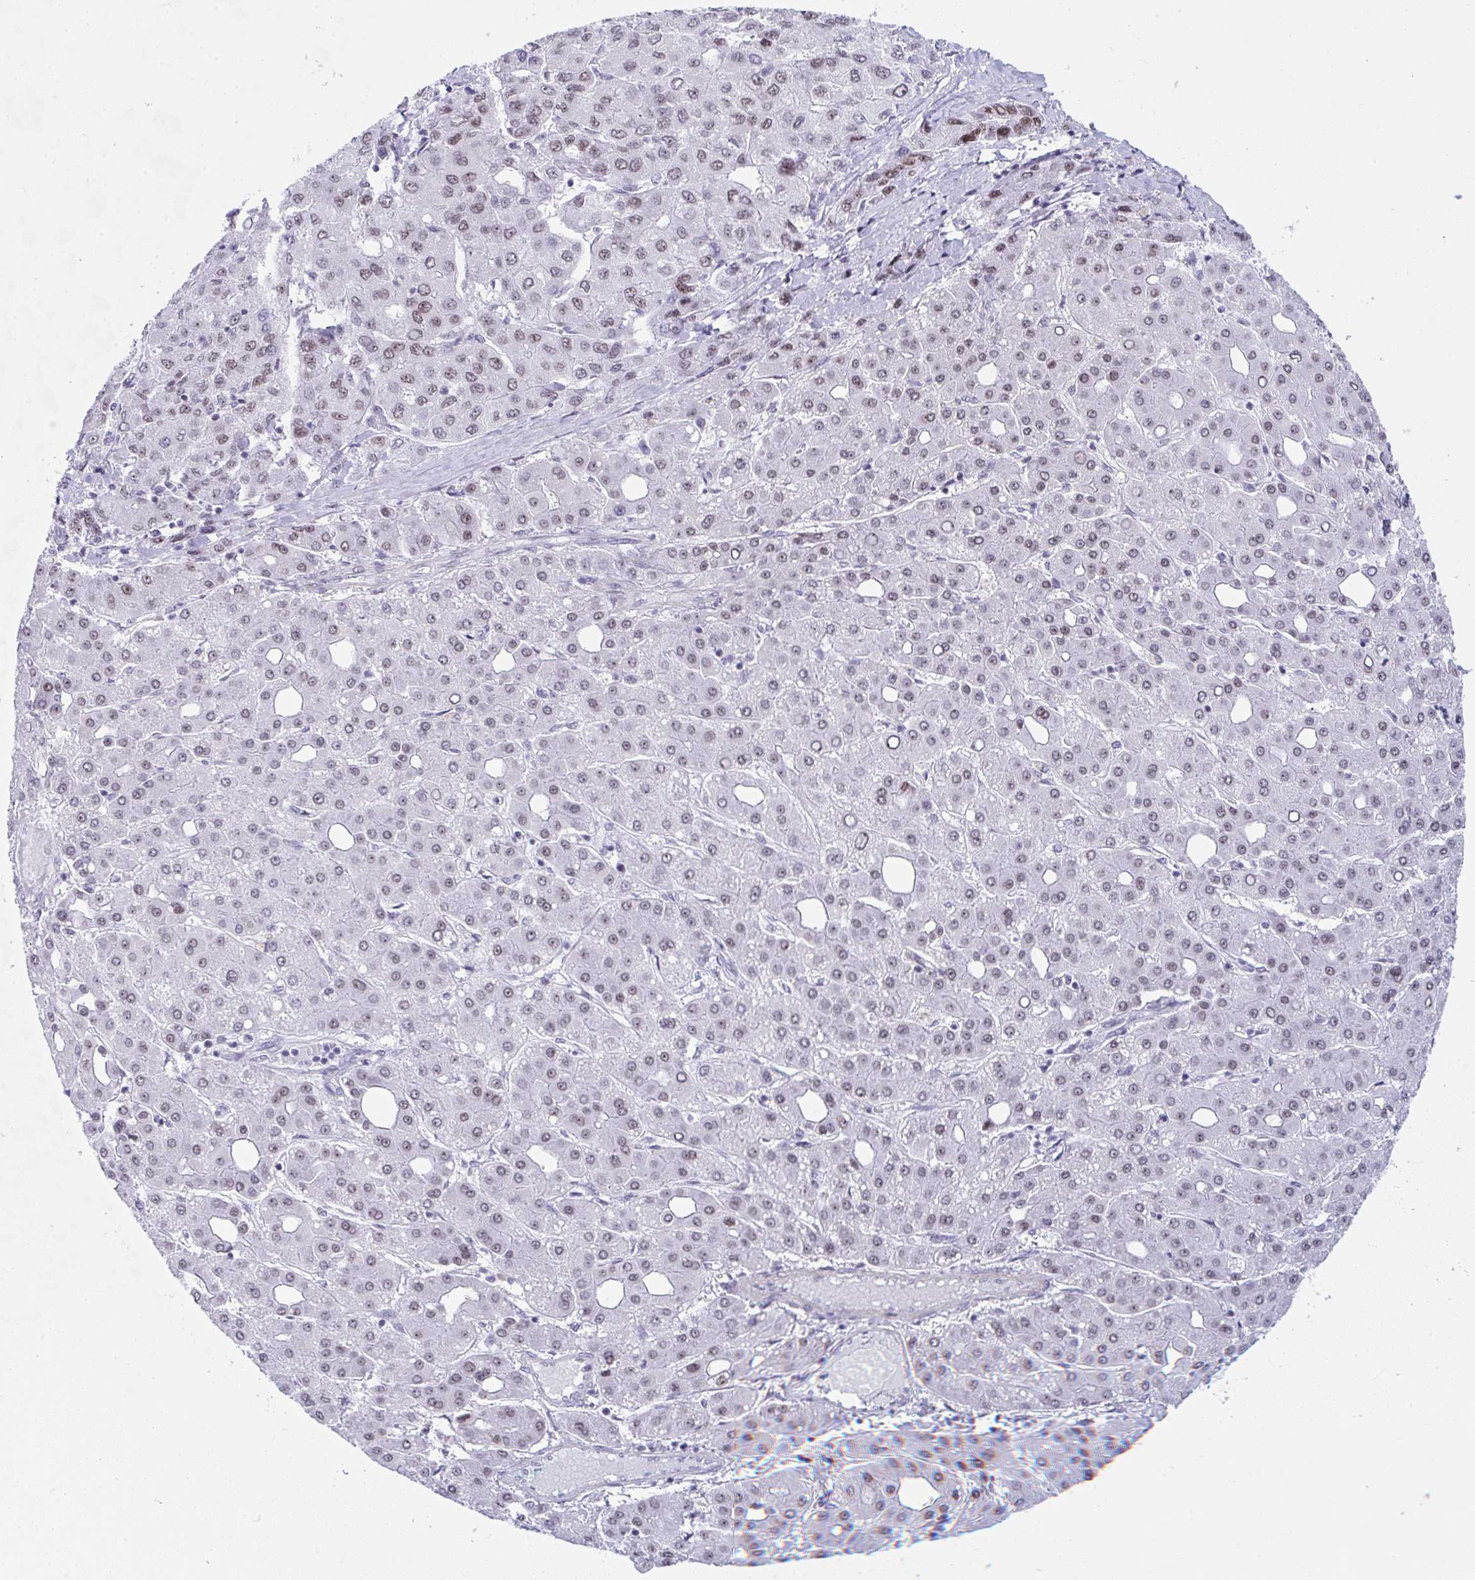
{"staining": {"intensity": "weak", "quantity": ">75%", "location": "nuclear"}, "tissue": "liver cancer", "cell_type": "Tumor cells", "image_type": "cancer", "snomed": [{"axis": "morphology", "description": "Carcinoma, Hepatocellular, NOS"}, {"axis": "topography", "description": "Liver"}], "caption": "Immunohistochemistry (DAB (3,3'-diaminobenzidine)) staining of liver hepatocellular carcinoma shows weak nuclear protein staining in approximately >75% of tumor cells.", "gene": "NOP10", "patient": {"sex": "male", "age": 65}}